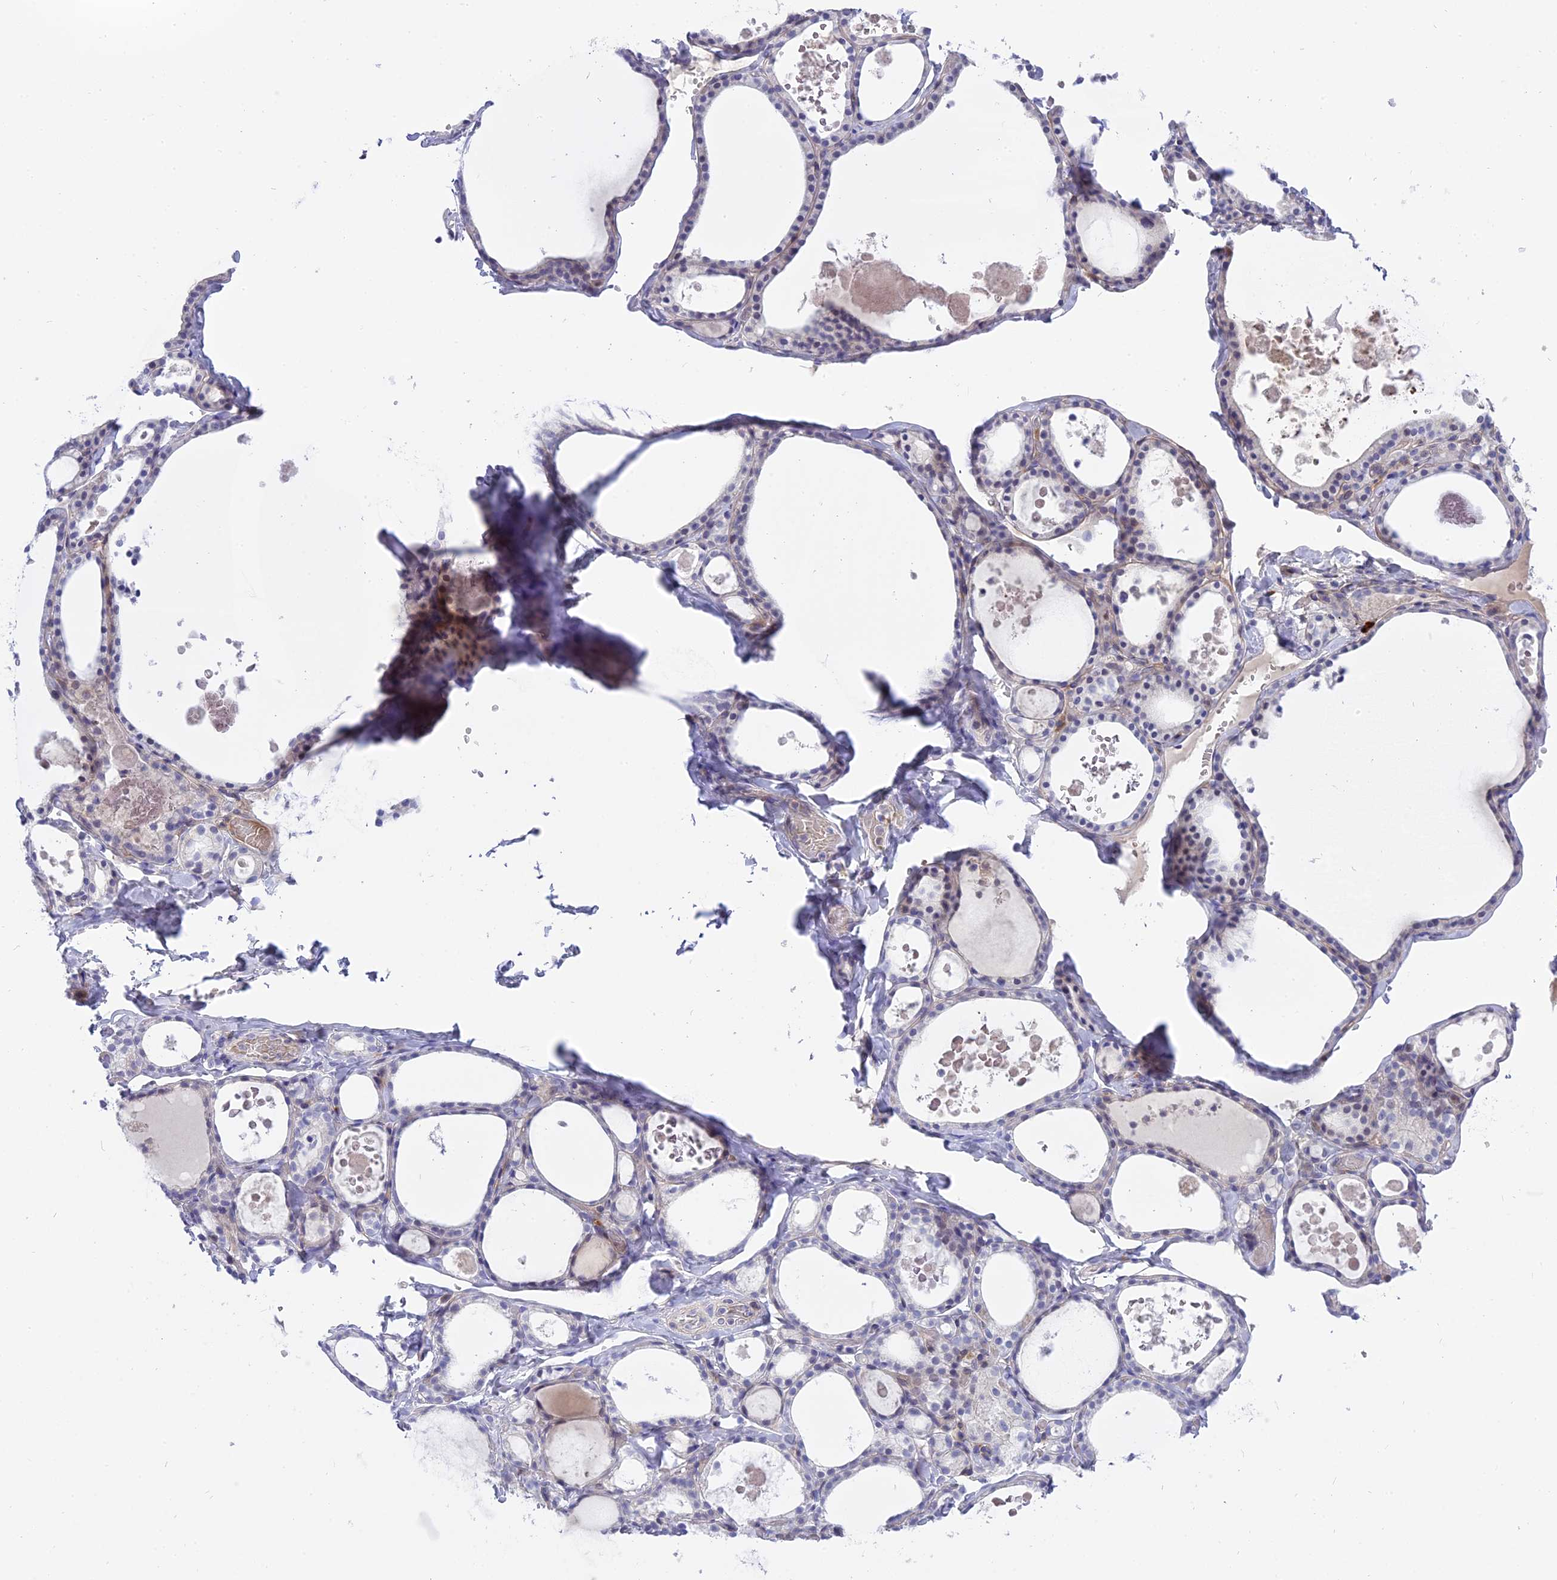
{"staining": {"intensity": "negative", "quantity": "none", "location": "none"}, "tissue": "thyroid gland", "cell_type": "Glandular cells", "image_type": "normal", "snomed": [{"axis": "morphology", "description": "Normal tissue, NOS"}, {"axis": "topography", "description": "Thyroid gland"}], "caption": "This image is of normal thyroid gland stained with immunohistochemistry to label a protein in brown with the nuclei are counter-stained blue. There is no positivity in glandular cells. (DAB IHC with hematoxylin counter stain).", "gene": "MBD3L1", "patient": {"sex": "male", "age": 56}}